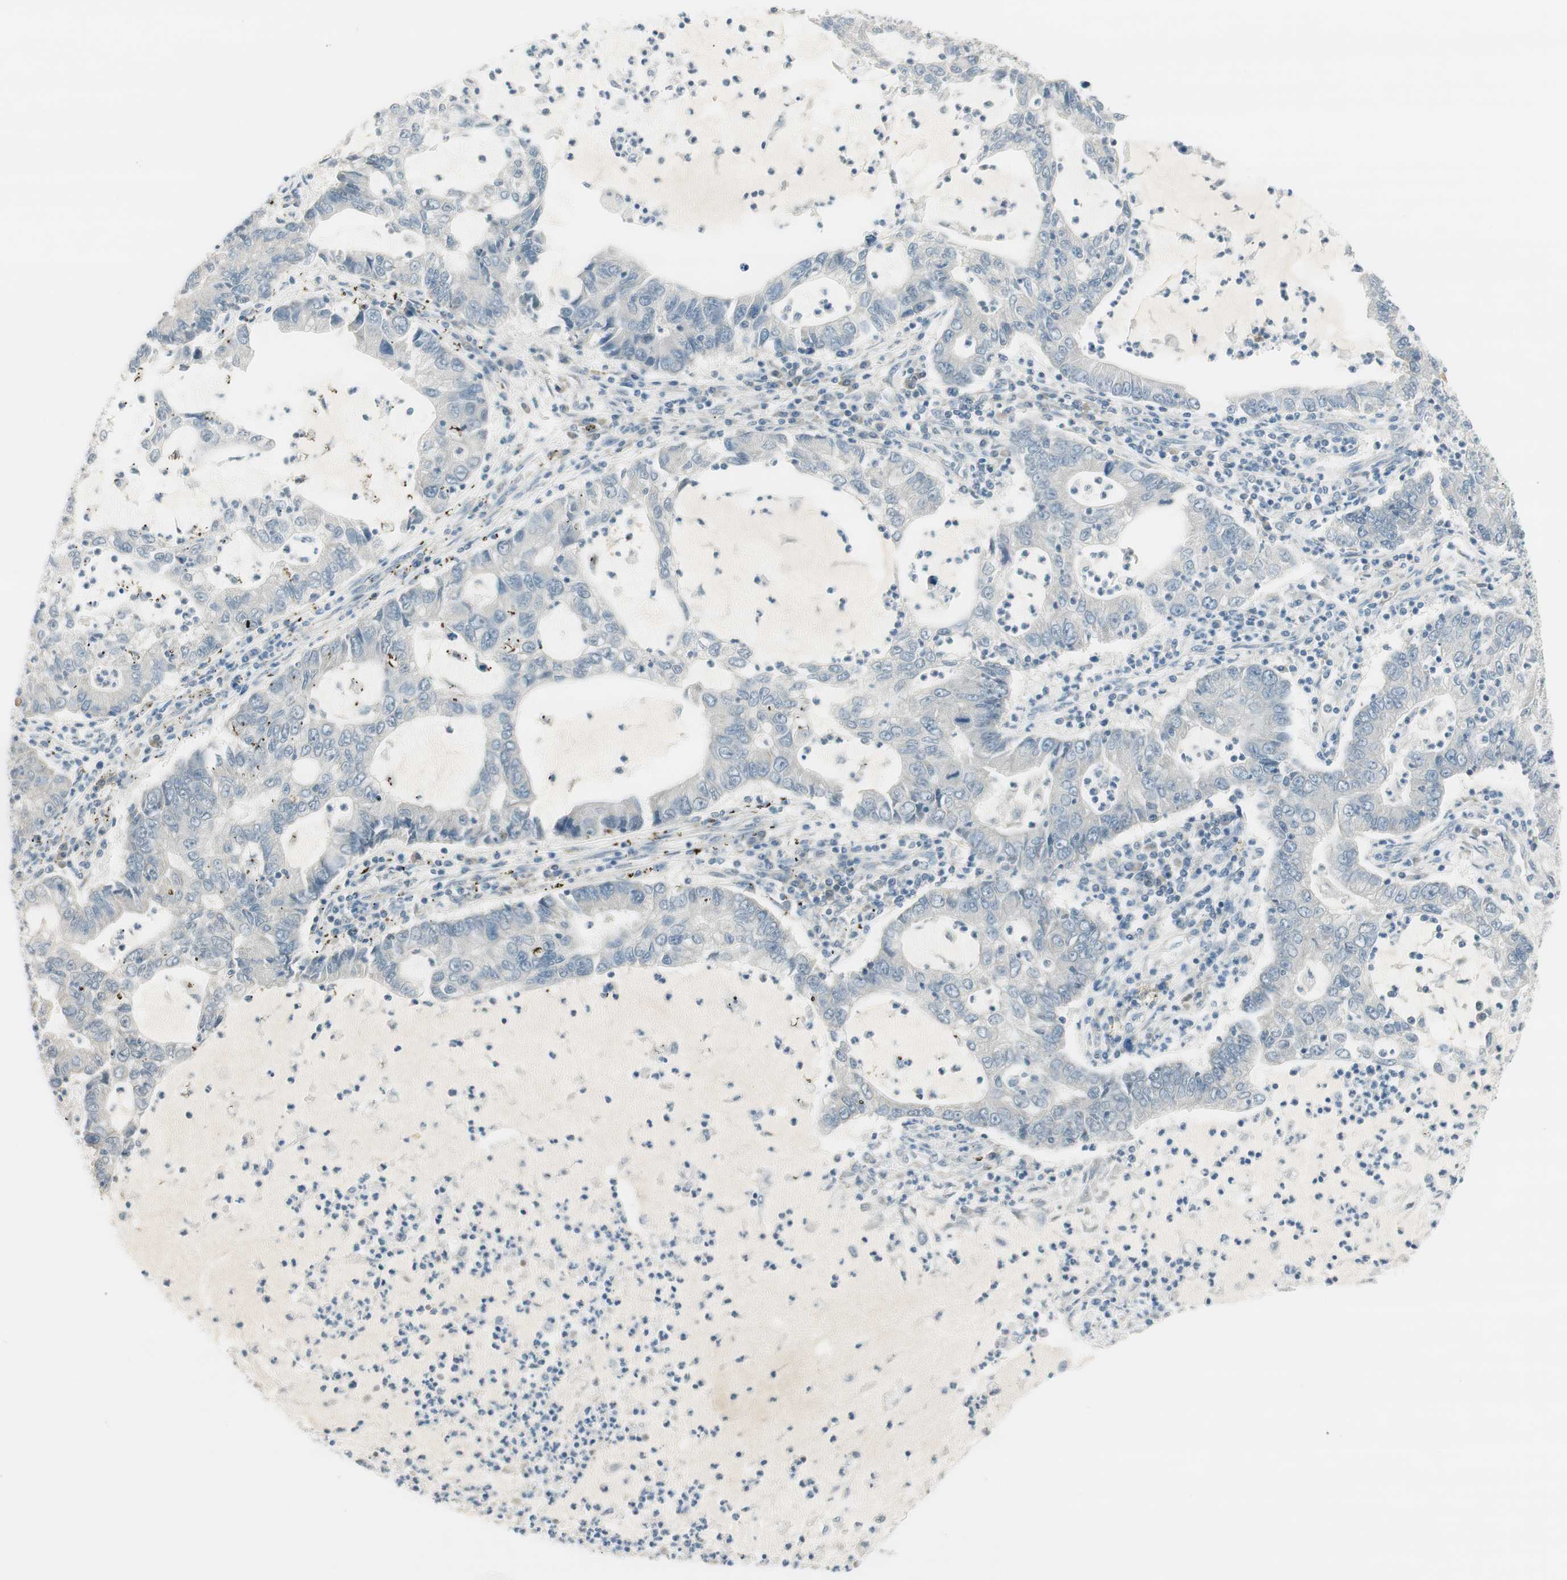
{"staining": {"intensity": "negative", "quantity": "none", "location": "none"}, "tissue": "lung cancer", "cell_type": "Tumor cells", "image_type": "cancer", "snomed": [{"axis": "morphology", "description": "Adenocarcinoma, NOS"}, {"axis": "topography", "description": "Lung"}], "caption": "Immunohistochemistry of human lung cancer (adenocarcinoma) shows no positivity in tumor cells.", "gene": "TACR3", "patient": {"sex": "female", "age": 51}}